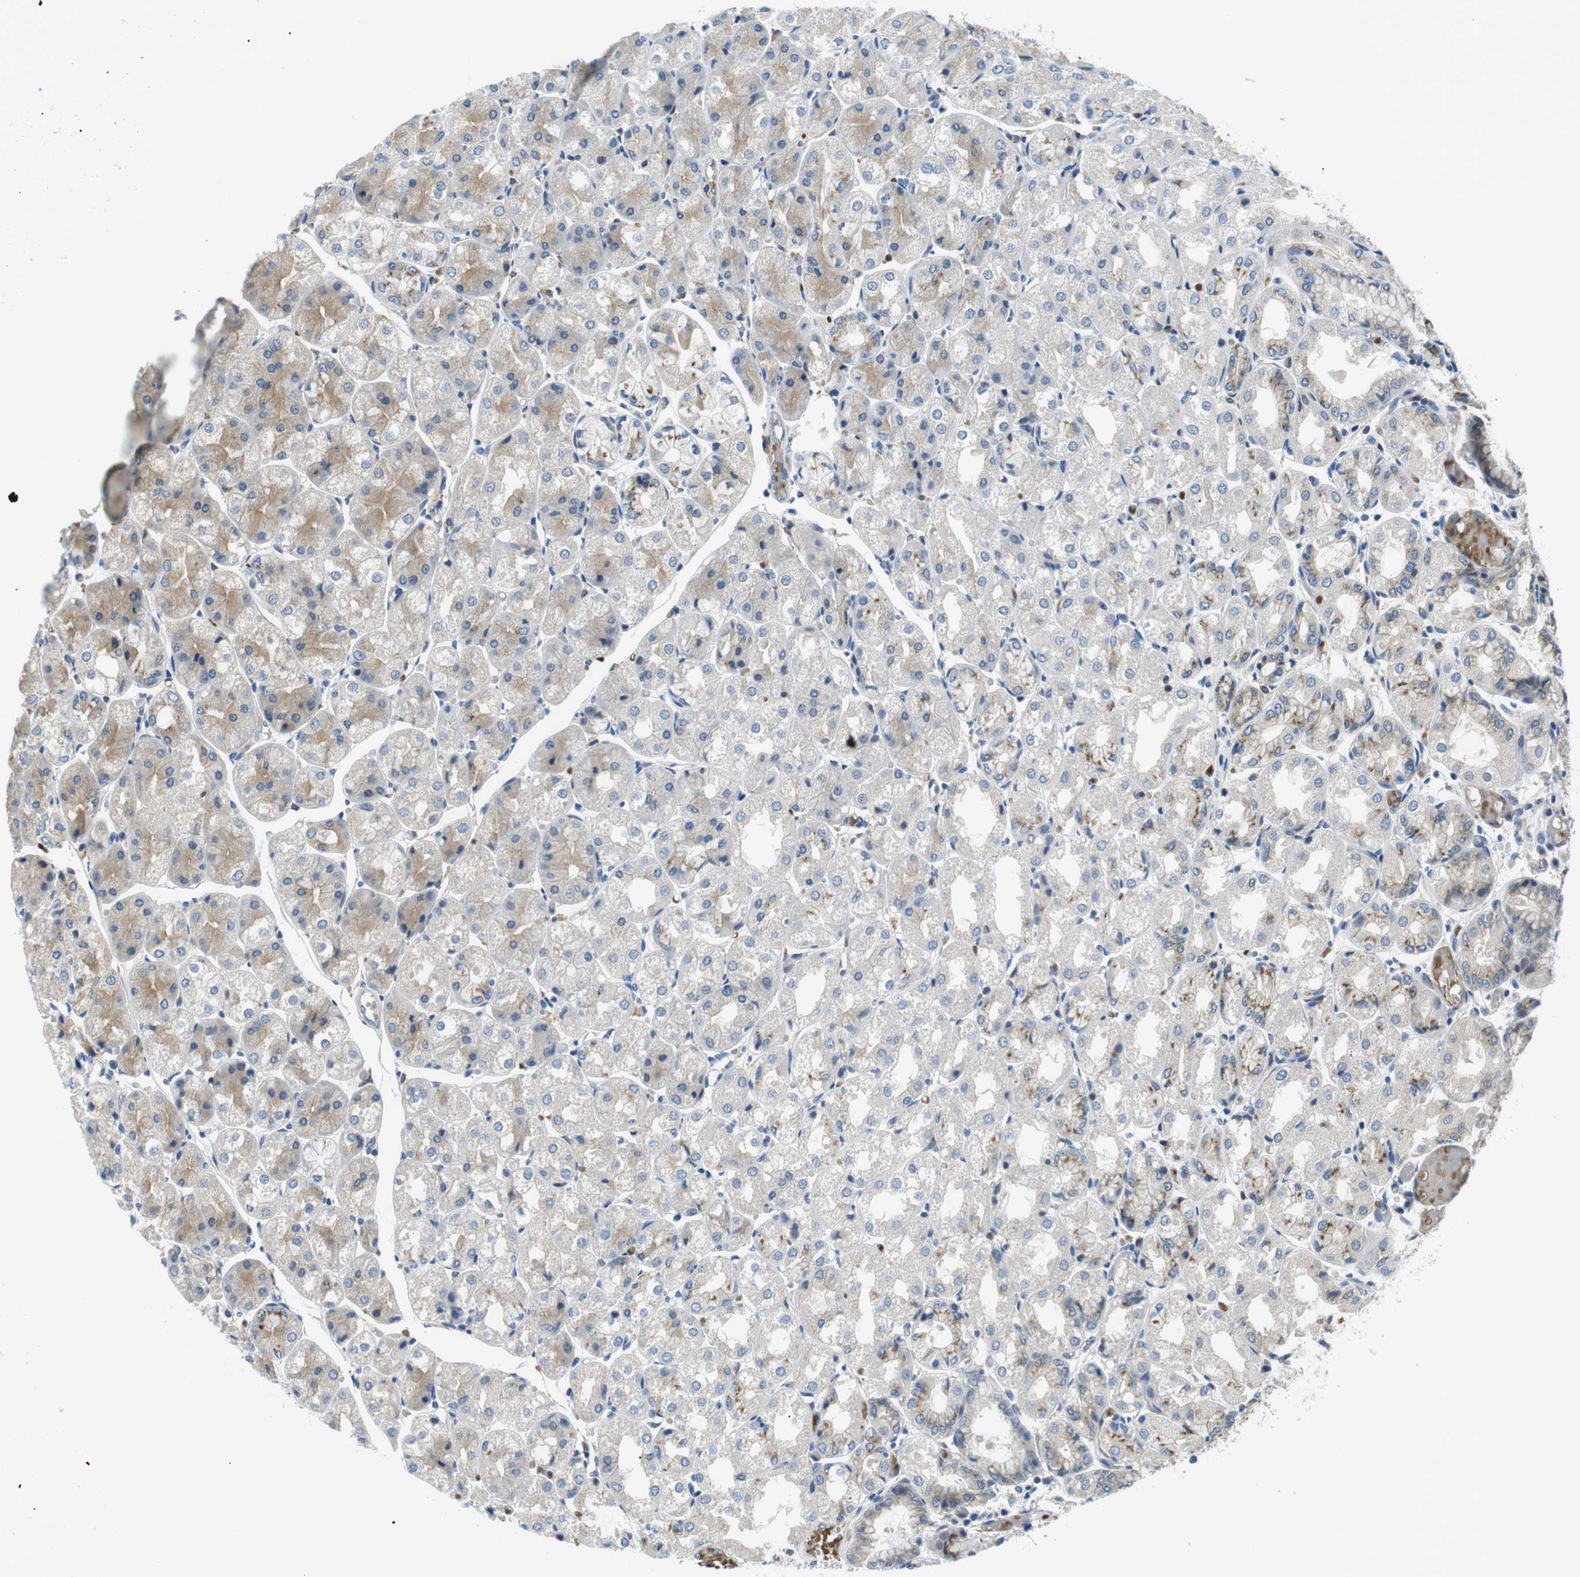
{"staining": {"intensity": "moderate", "quantity": "25%-75%", "location": "cytoplasmic/membranous"}, "tissue": "stomach", "cell_type": "Glandular cells", "image_type": "normal", "snomed": [{"axis": "morphology", "description": "Normal tissue, NOS"}, {"axis": "topography", "description": "Stomach, upper"}], "caption": "Immunohistochemical staining of unremarkable stomach reveals medium levels of moderate cytoplasmic/membranous expression in approximately 25%-75% of glandular cells. The staining was performed using DAB (3,3'-diaminobenzidine), with brown indicating positive protein expression. Nuclei are stained blue with hematoxylin.", "gene": "WSCD1", "patient": {"sex": "male", "age": 72}}